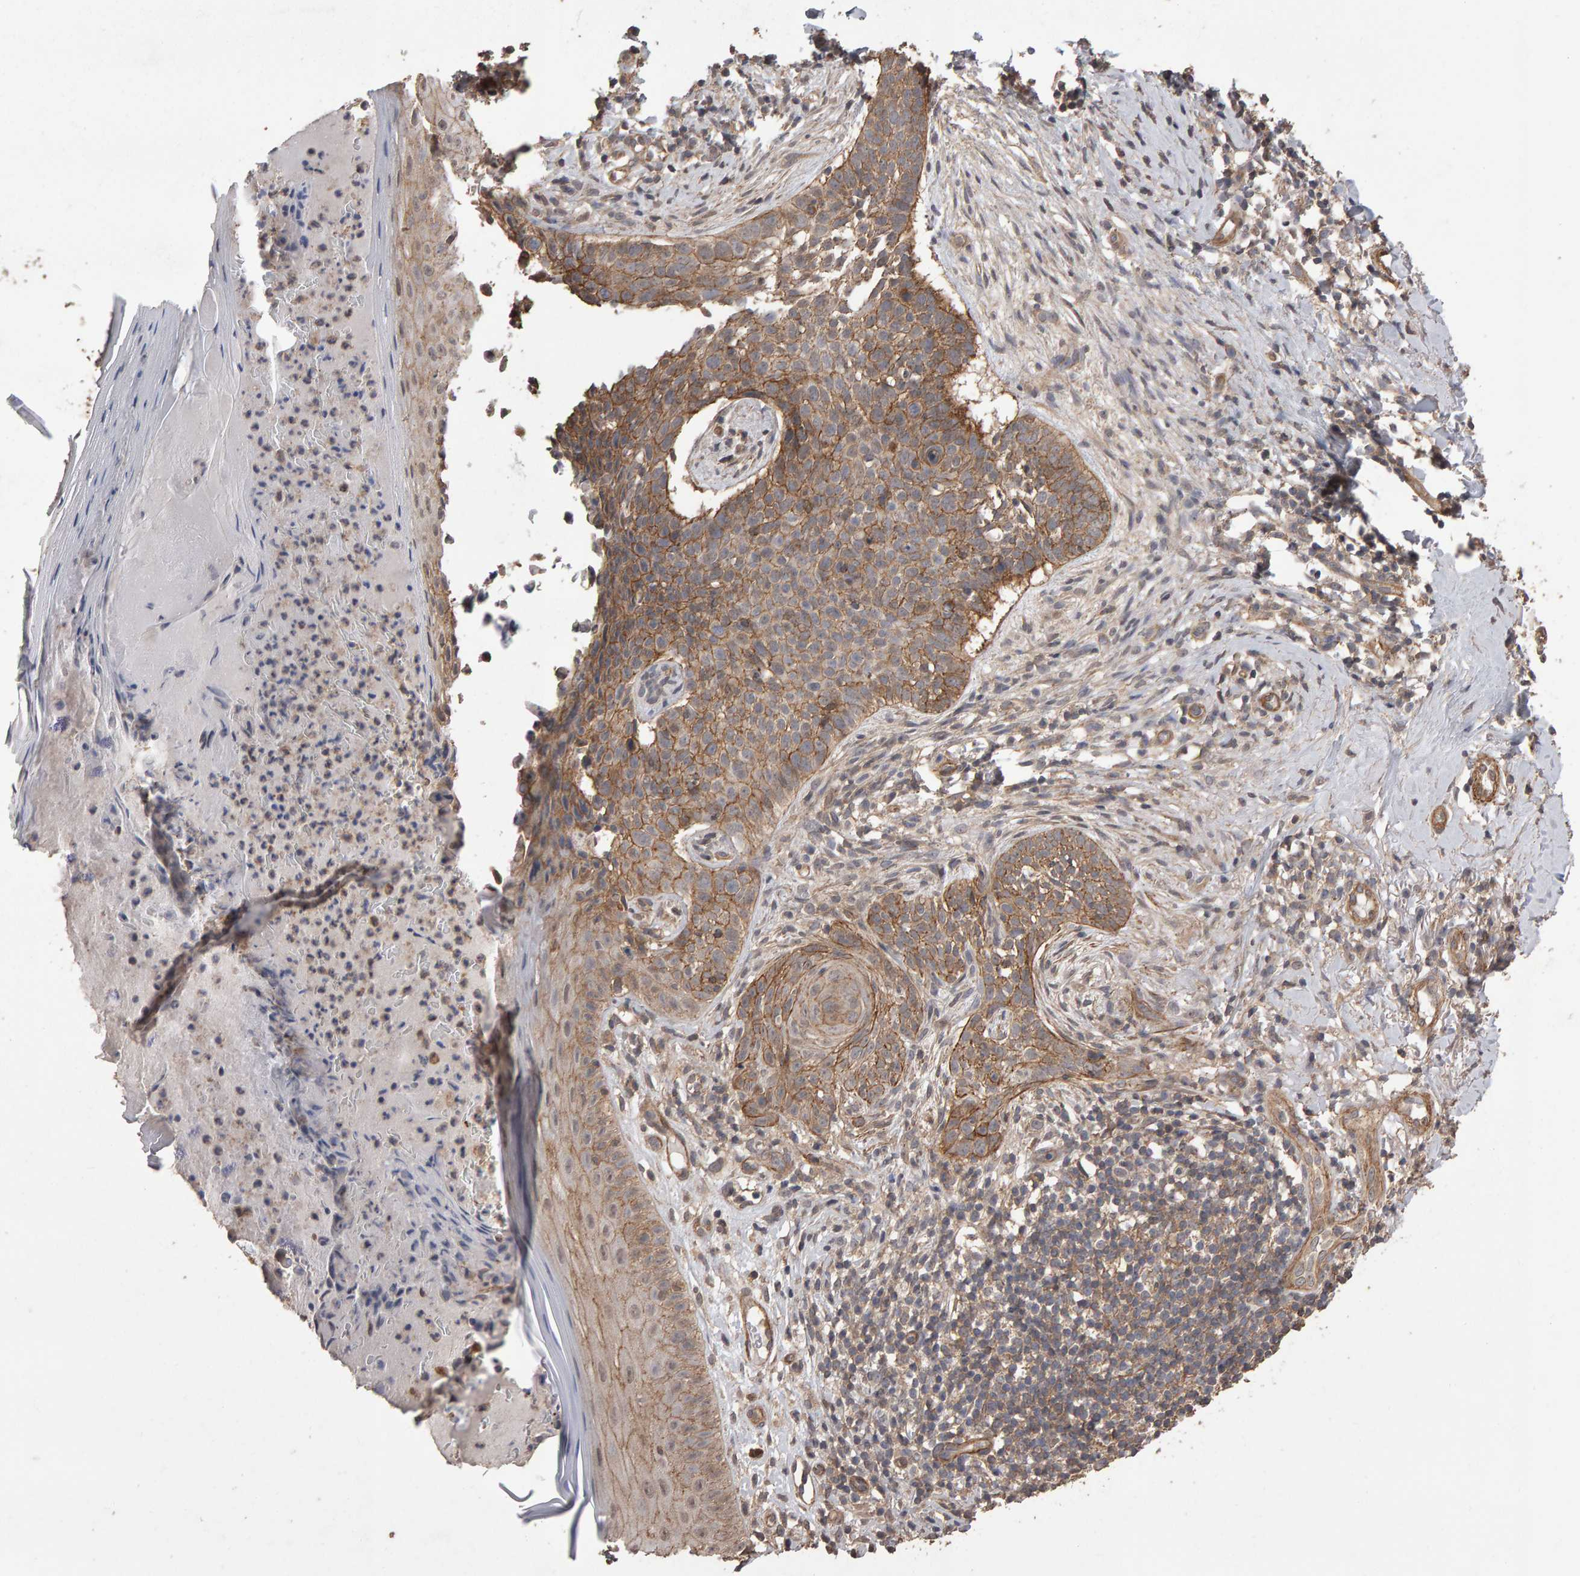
{"staining": {"intensity": "moderate", "quantity": ">75%", "location": "cytoplasmic/membranous"}, "tissue": "skin cancer", "cell_type": "Tumor cells", "image_type": "cancer", "snomed": [{"axis": "morphology", "description": "Normal tissue, NOS"}, {"axis": "morphology", "description": "Basal cell carcinoma"}, {"axis": "topography", "description": "Skin"}], "caption": "Protein analysis of skin cancer tissue demonstrates moderate cytoplasmic/membranous expression in approximately >75% of tumor cells. The protein of interest is shown in brown color, while the nuclei are stained blue.", "gene": "SCRIB", "patient": {"sex": "male", "age": 67}}